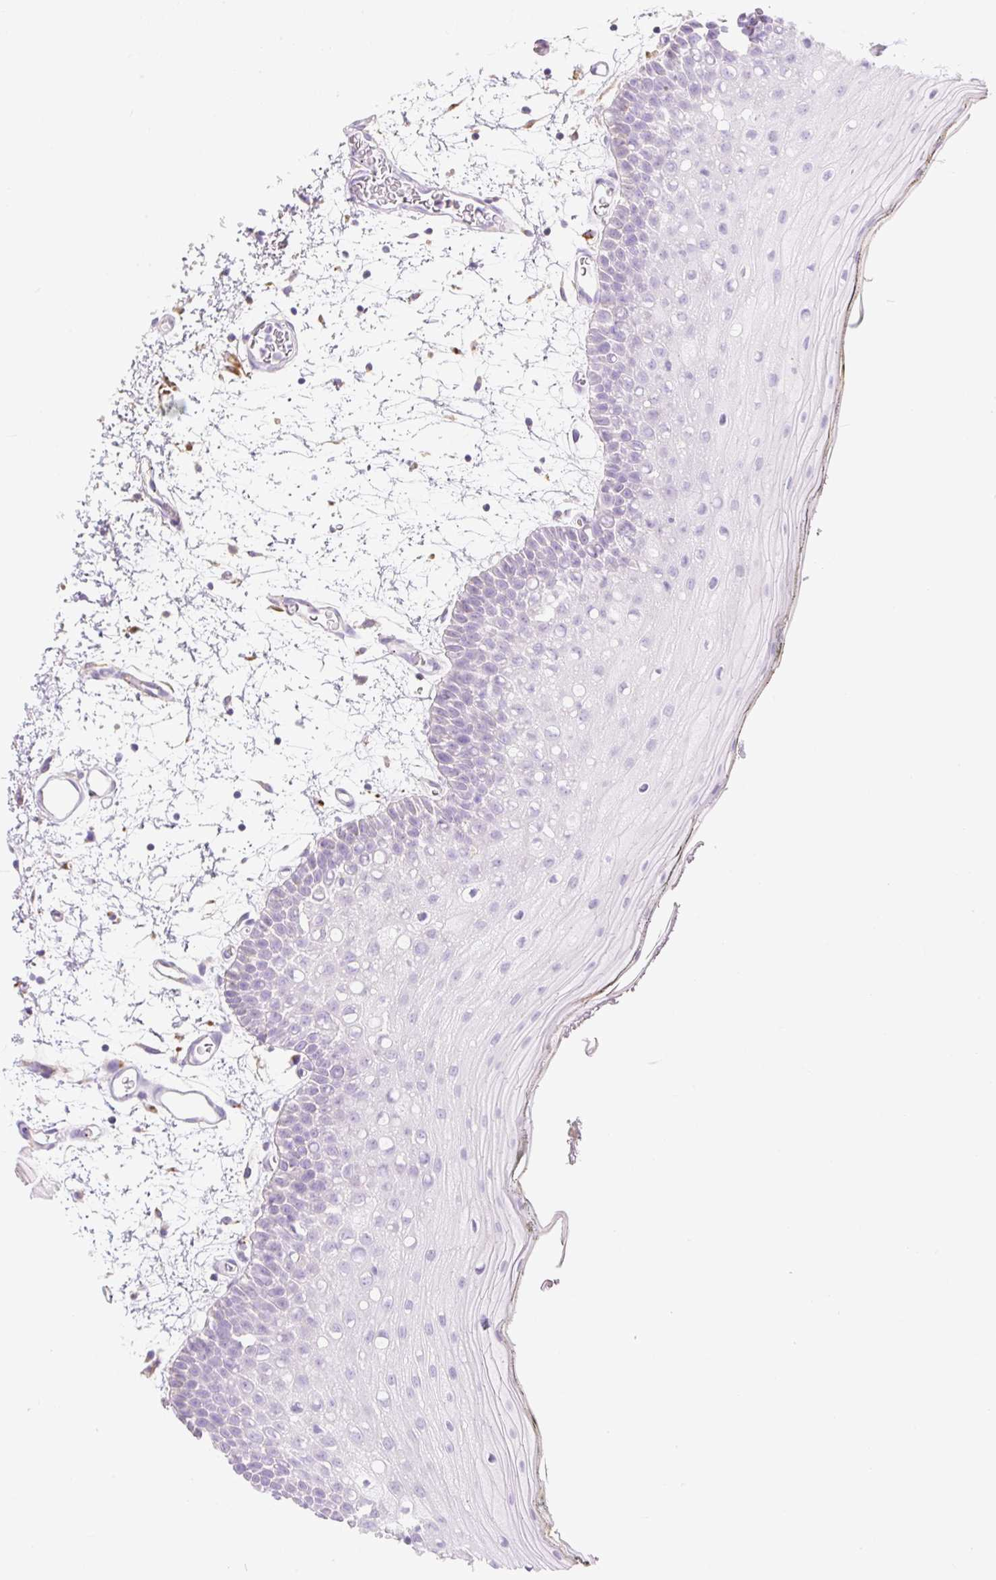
{"staining": {"intensity": "negative", "quantity": "none", "location": "none"}, "tissue": "oral mucosa", "cell_type": "Squamous epithelial cells", "image_type": "normal", "snomed": [{"axis": "morphology", "description": "Normal tissue, NOS"}, {"axis": "topography", "description": "Oral tissue"}, {"axis": "topography", "description": "Tounge, NOS"}], "caption": "Immunohistochemistry (IHC) histopathology image of unremarkable oral mucosa stained for a protein (brown), which exhibits no expression in squamous epithelial cells.", "gene": "CLEC3A", "patient": {"sex": "female", "age": 81}}